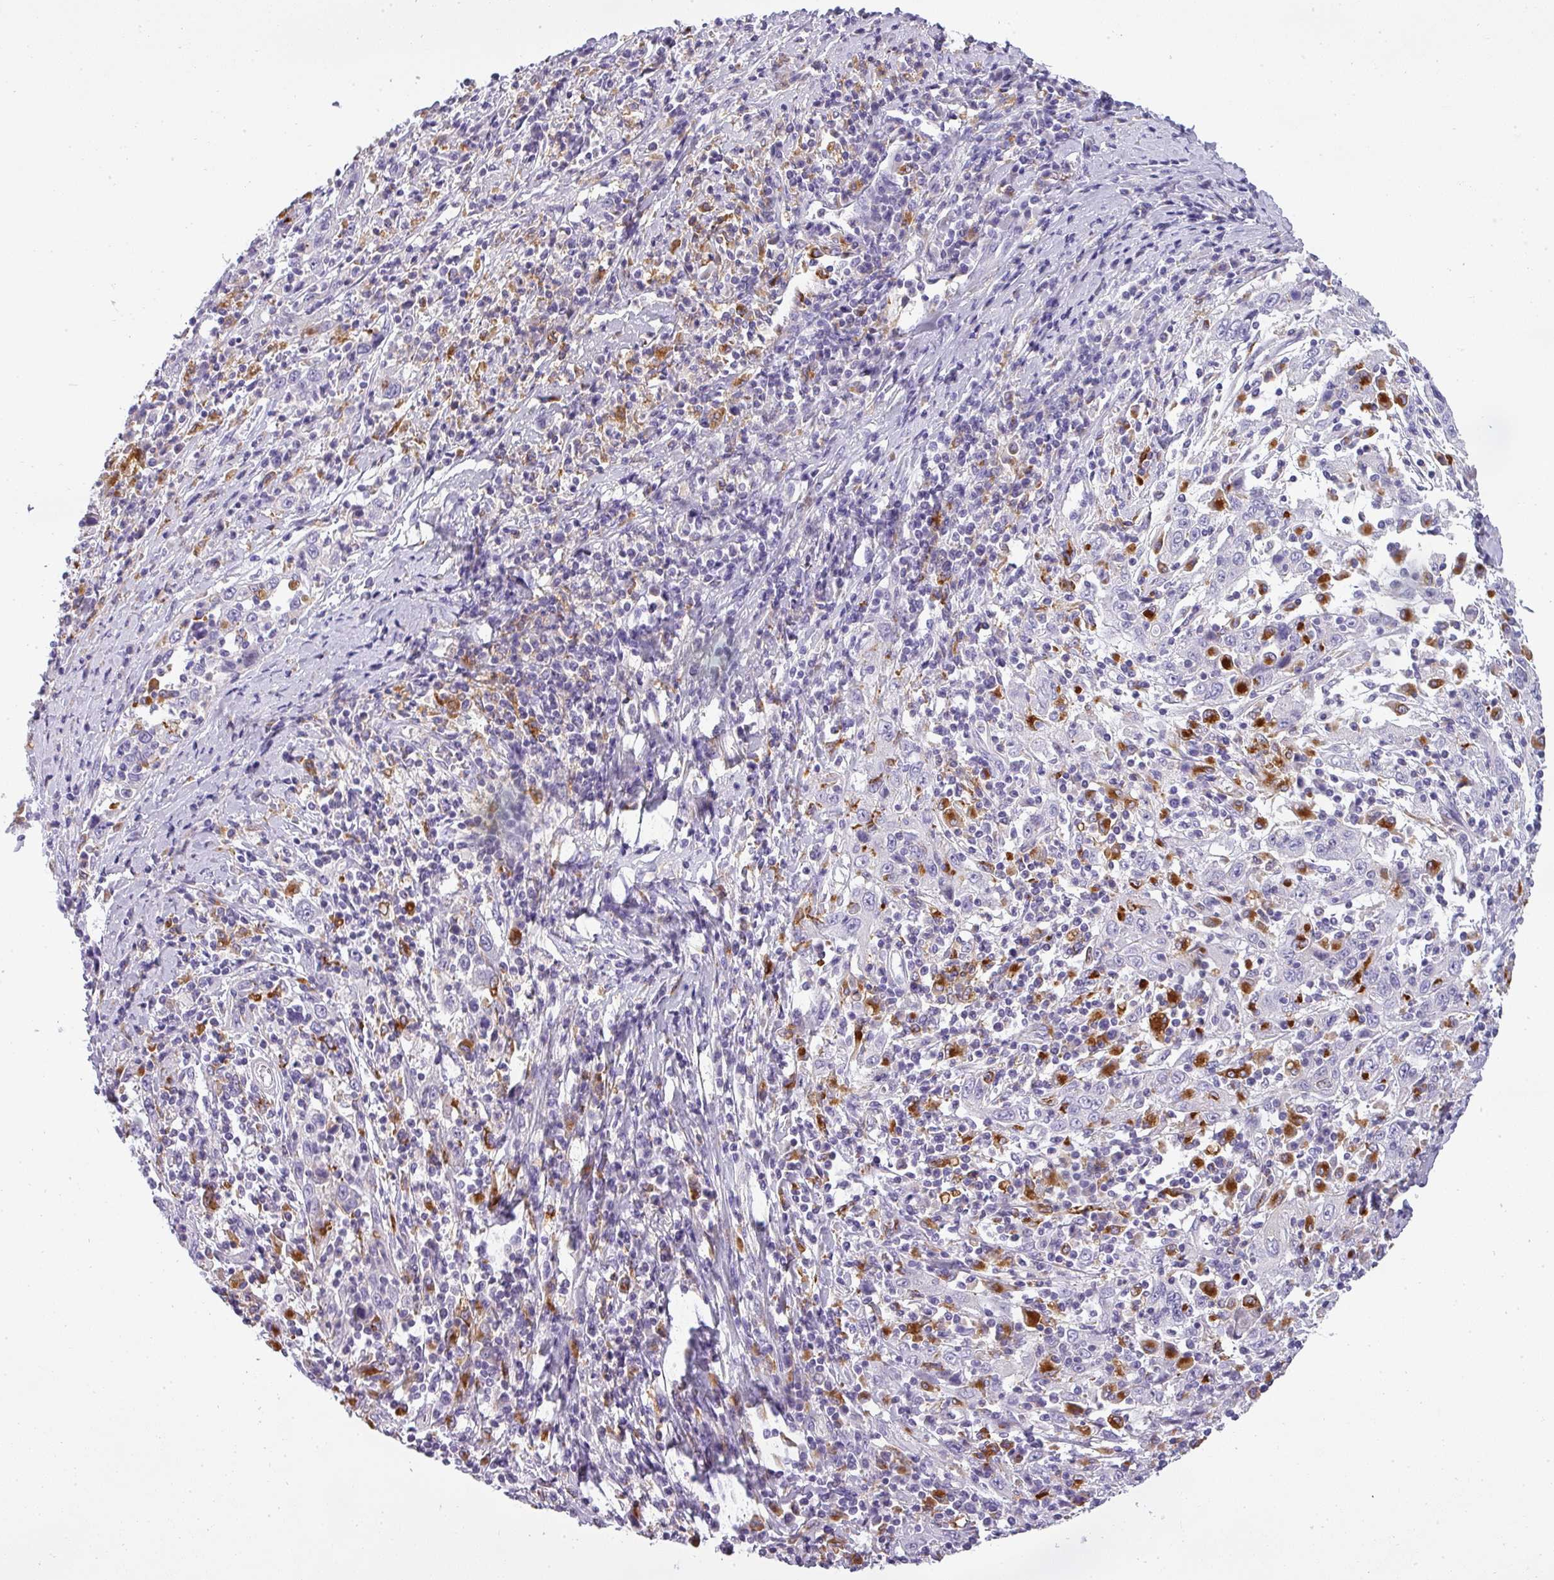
{"staining": {"intensity": "negative", "quantity": "none", "location": "none"}, "tissue": "cervical cancer", "cell_type": "Tumor cells", "image_type": "cancer", "snomed": [{"axis": "morphology", "description": "Squamous cell carcinoma, NOS"}, {"axis": "topography", "description": "Cervix"}], "caption": "Immunohistochemical staining of cervical cancer shows no significant staining in tumor cells.", "gene": "ATP6V1D", "patient": {"sex": "female", "age": 46}}